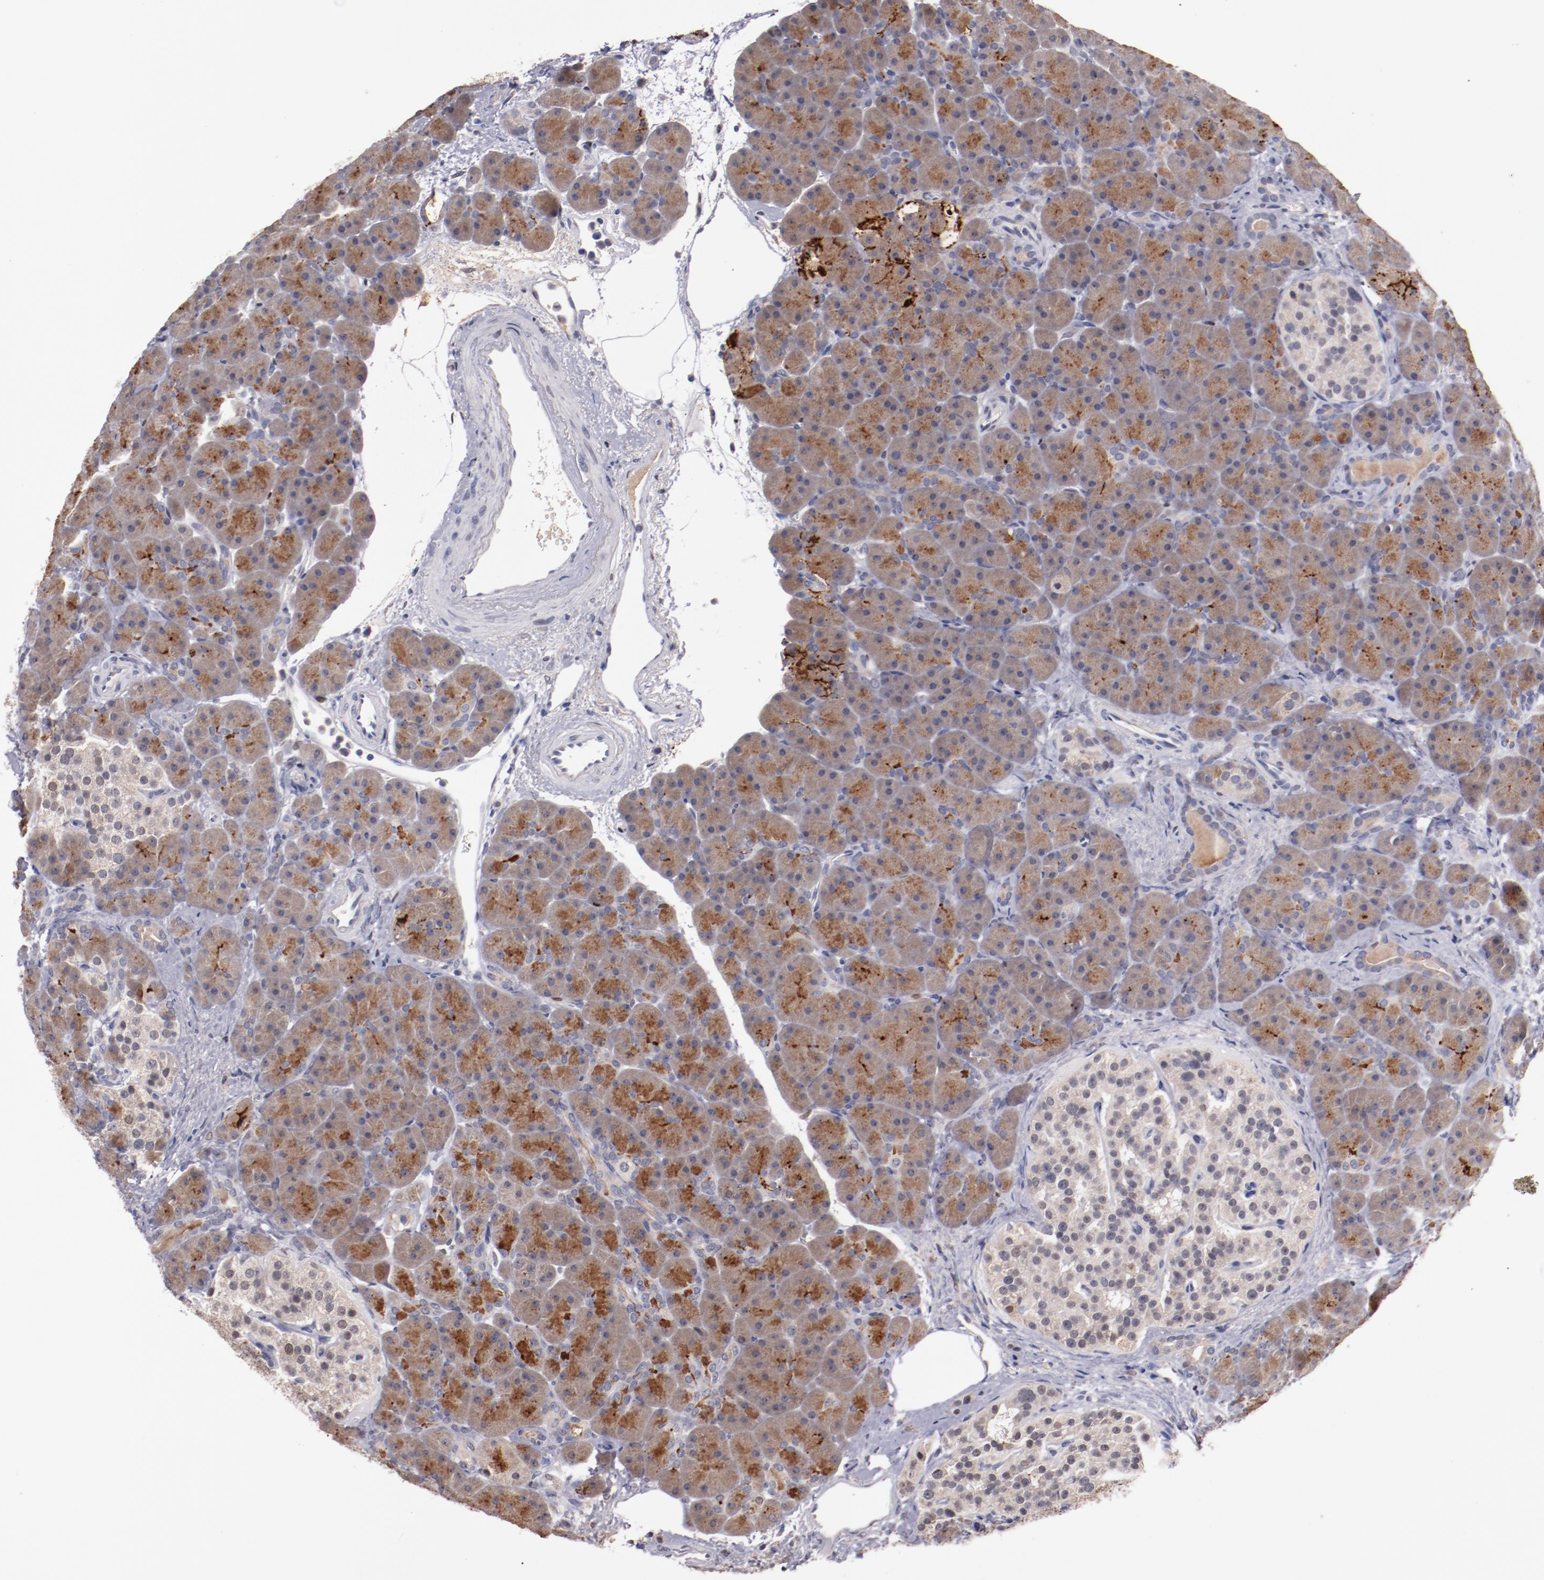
{"staining": {"intensity": "moderate", "quantity": ">75%", "location": "cytoplasmic/membranous"}, "tissue": "pancreas", "cell_type": "Exocrine glandular cells", "image_type": "normal", "snomed": [{"axis": "morphology", "description": "Normal tissue, NOS"}, {"axis": "topography", "description": "Pancreas"}], "caption": "Protein staining demonstrates moderate cytoplasmic/membranous positivity in approximately >75% of exocrine glandular cells in normal pancreas. The staining was performed using DAB (3,3'-diaminobenzidine) to visualize the protein expression in brown, while the nuclei were stained in blue with hematoxylin (Magnification: 20x).", "gene": "FAM81A", "patient": {"sex": "male", "age": 66}}